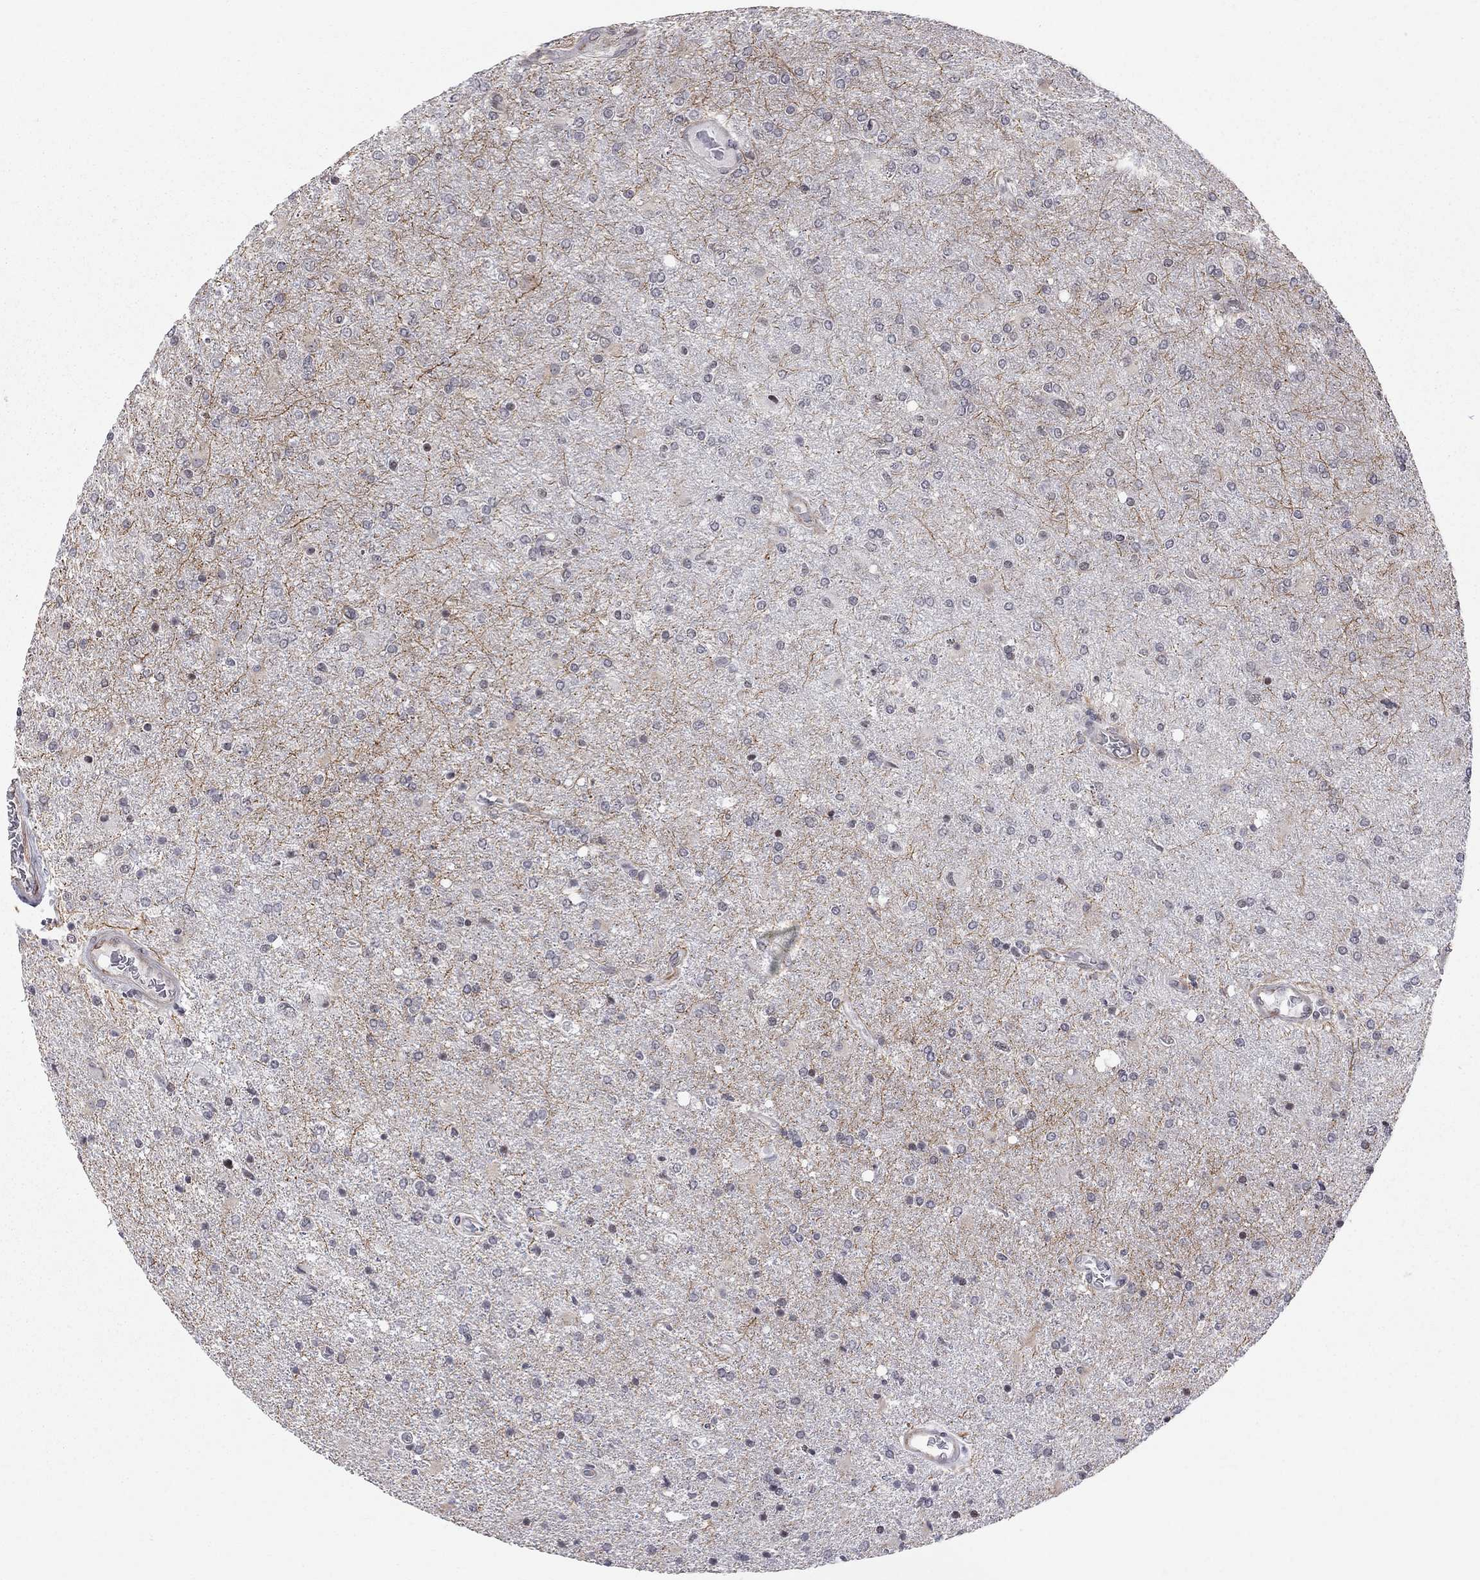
{"staining": {"intensity": "negative", "quantity": "none", "location": "none"}, "tissue": "glioma", "cell_type": "Tumor cells", "image_type": "cancer", "snomed": [{"axis": "morphology", "description": "Glioma, malignant, High grade"}, {"axis": "topography", "description": "Cerebral cortex"}], "caption": "Micrograph shows no protein expression in tumor cells of glioma tissue. (Immunohistochemistry (ihc), brightfield microscopy, high magnification).", "gene": "MTNR1B", "patient": {"sex": "male", "age": 70}}